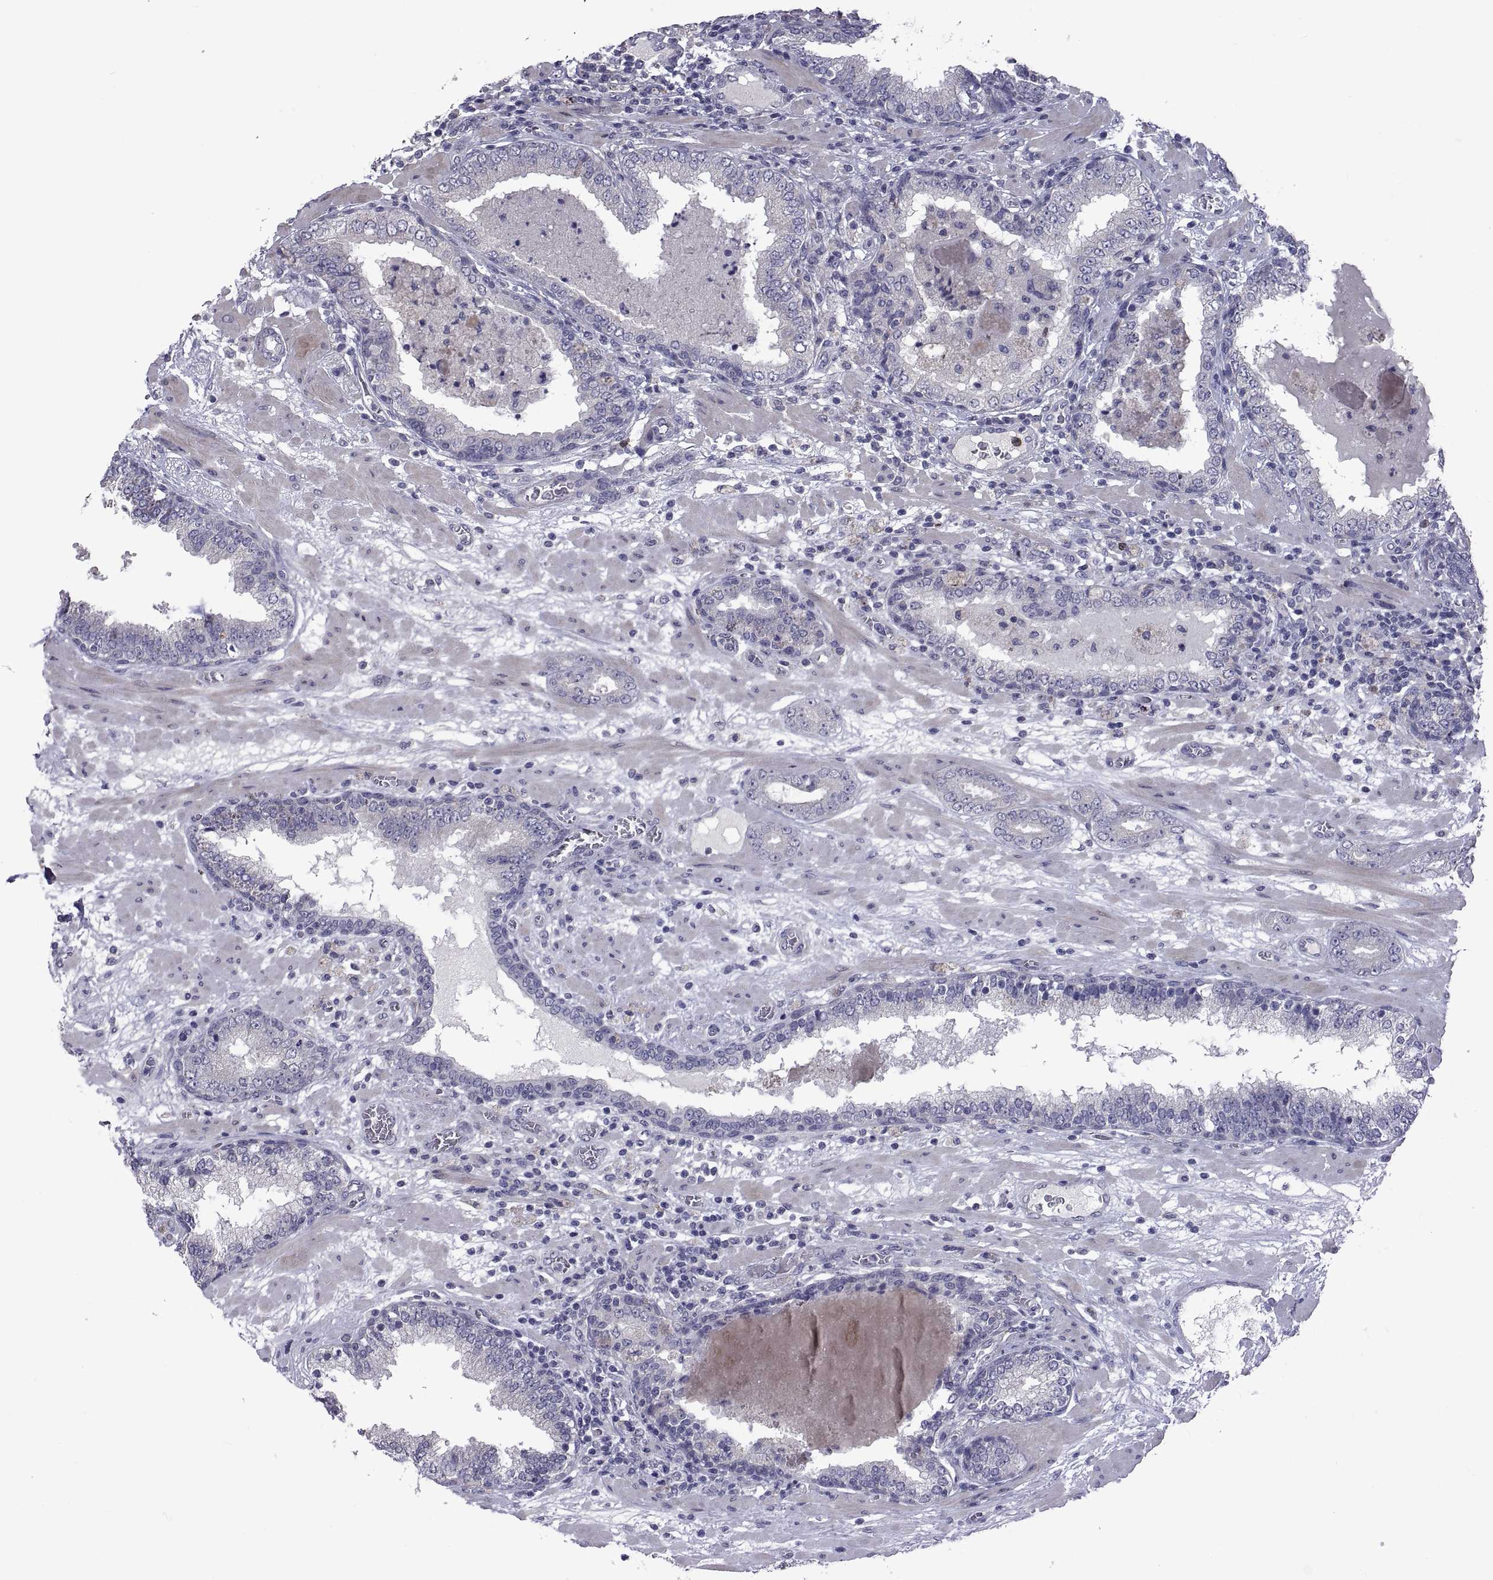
{"staining": {"intensity": "negative", "quantity": "none", "location": "none"}, "tissue": "prostate cancer", "cell_type": "Tumor cells", "image_type": "cancer", "snomed": [{"axis": "morphology", "description": "Adenocarcinoma, Low grade"}, {"axis": "topography", "description": "Prostate"}], "caption": "Protein analysis of low-grade adenocarcinoma (prostate) reveals no significant positivity in tumor cells.", "gene": "NPTX2", "patient": {"sex": "male", "age": 60}}